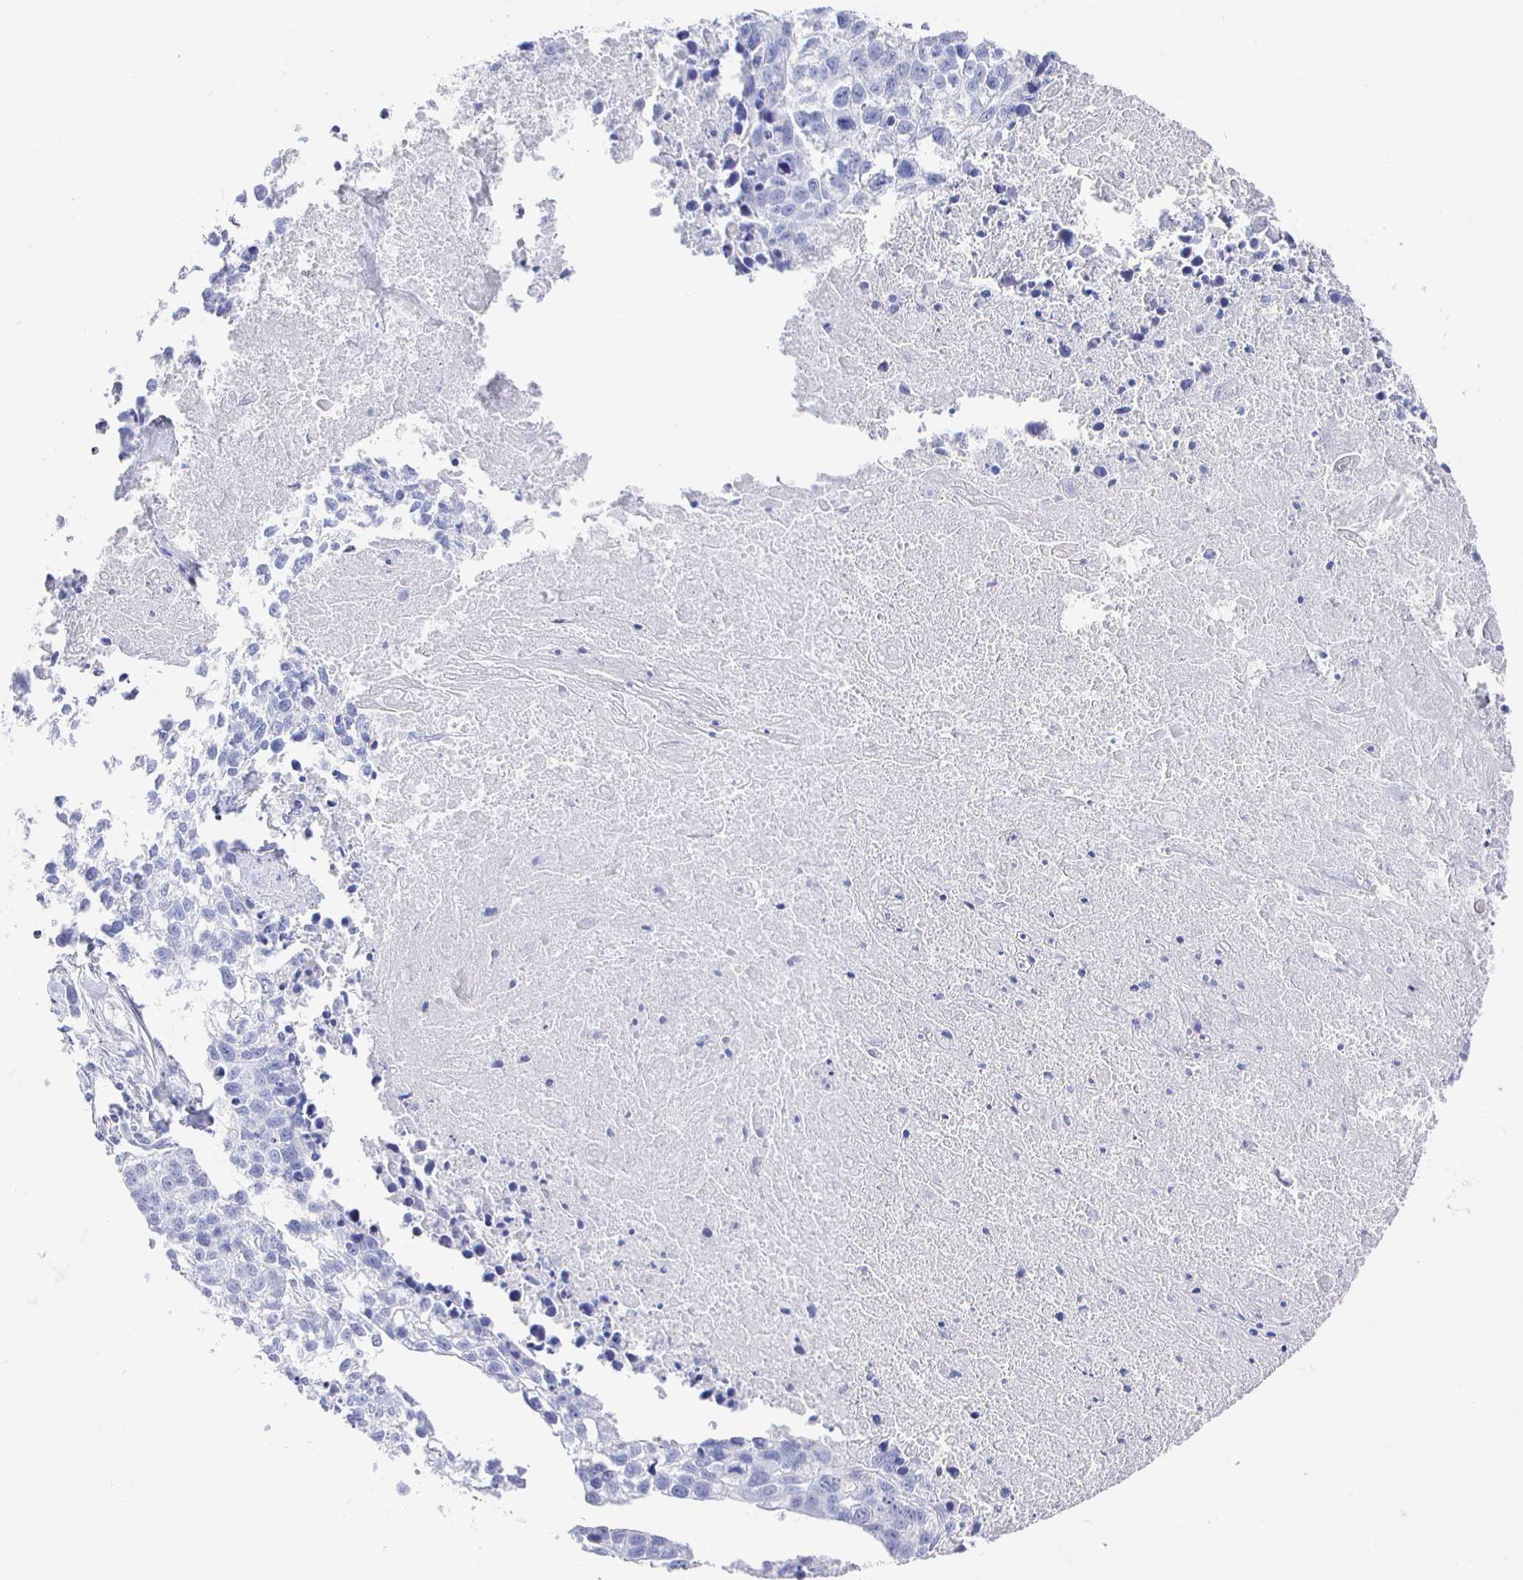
{"staining": {"intensity": "negative", "quantity": "none", "location": "none"}, "tissue": "lung cancer", "cell_type": "Tumor cells", "image_type": "cancer", "snomed": [{"axis": "morphology", "description": "Squamous cell carcinoma, NOS"}, {"axis": "topography", "description": "Lung"}], "caption": "High power microscopy histopathology image of an IHC histopathology image of squamous cell carcinoma (lung), revealing no significant expression in tumor cells. (DAB immunohistochemistry (IHC), high magnification).", "gene": "CLCA1", "patient": {"sex": "male", "age": 74}}